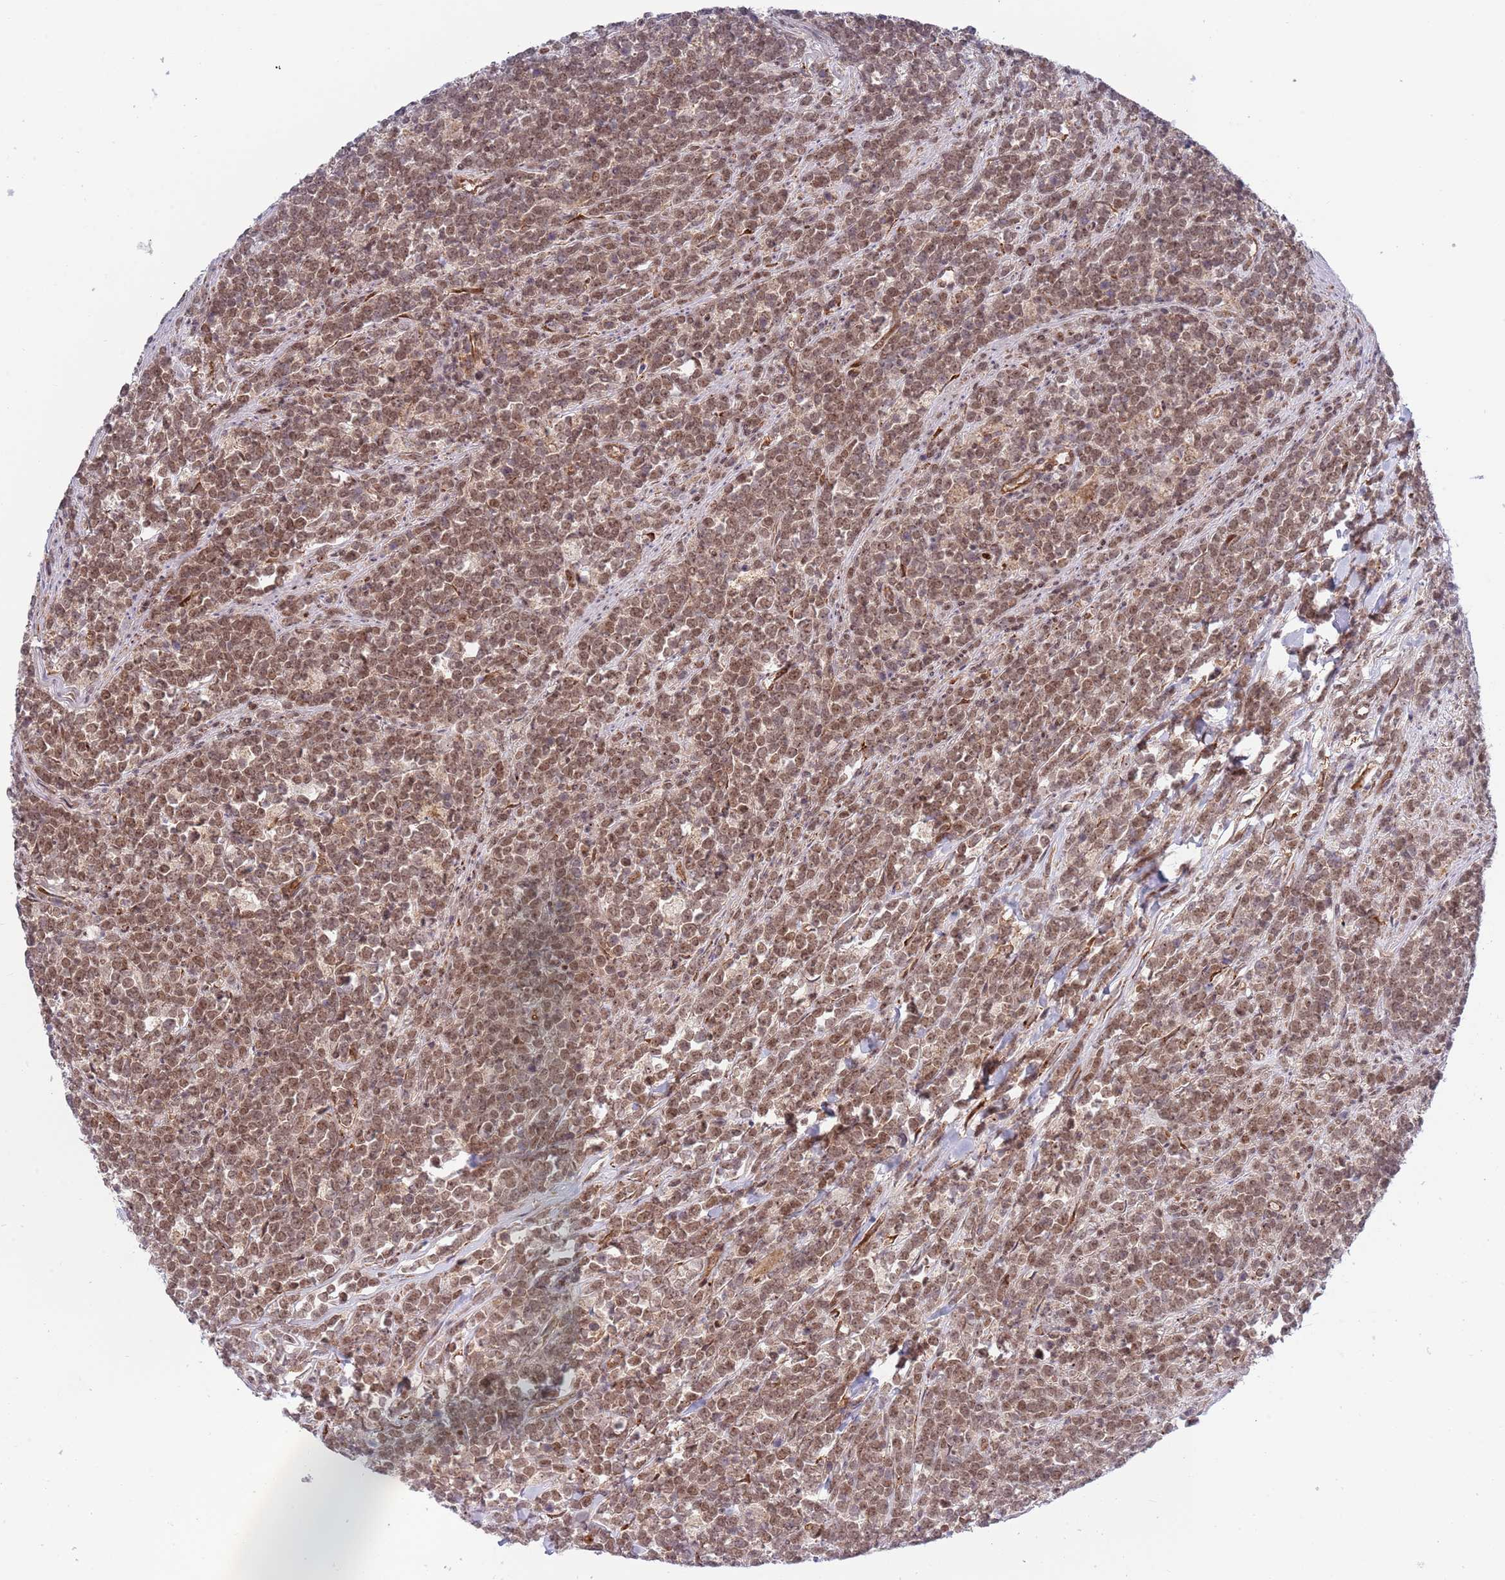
{"staining": {"intensity": "moderate", "quantity": ">75%", "location": "cytoplasmic/membranous,nuclear"}, "tissue": "lymphoma", "cell_type": "Tumor cells", "image_type": "cancer", "snomed": [{"axis": "morphology", "description": "Malignant lymphoma, non-Hodgkin's type, High grade"}, {"axis": "topography", "description": "Small intestine"}, {"axis": "topography", "description": "Colon"}], "caption": "IHC photomicrograph of human high-grade malignant lymphoma, non-Hodgkin's type stained for a protein (brown), which exhibits medium levels of moderate cytoplasmic/membranous and nuclear staining in about >75% of tumor cells.", "gene": "TBX10", "patient": {"sex": "male", "age": 8}}